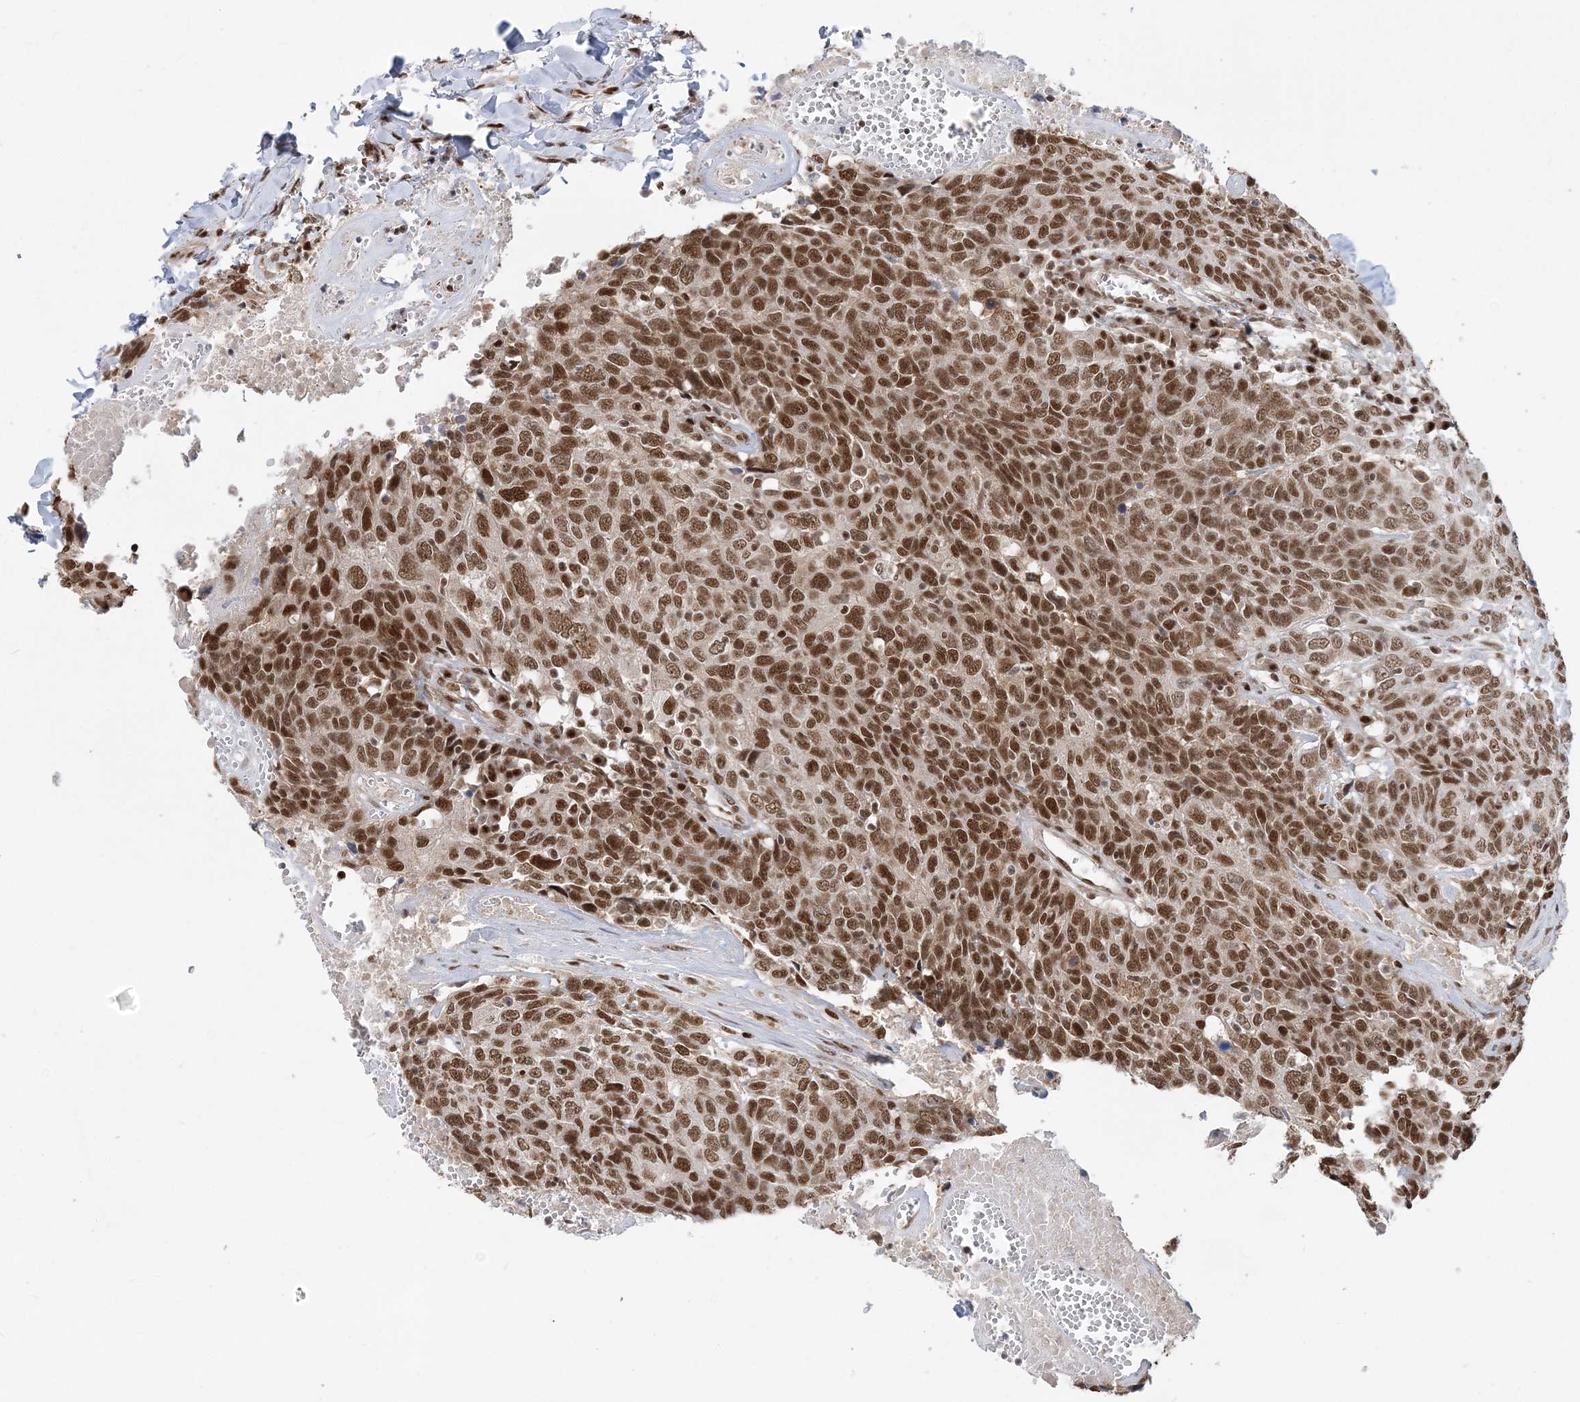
{"staining": {"intensity": "moderate", "quantity": ">75%", "location": "nuclear"}, "tissue": "head and neck cancer", "cell_type": "Tumor cells", "image_type": "cancer", "snomed": [{"axis": "morphology", "description": "Squamous cell carcinoma, NOS"}, {"axis": "topography", "description": "Head-Neck"}], "caption": "DAB immunohistochemical staining of head and neck cancer (squamous cell carcinoma) displays moderate nuclear protein positivity in about >75% of tumor cells. Immunohistochemistry stains the protein of interest in brown and the nuclei are stained blue.", "gene": "SEPHS1", "patient": {"sex": "male", "age": 66}}